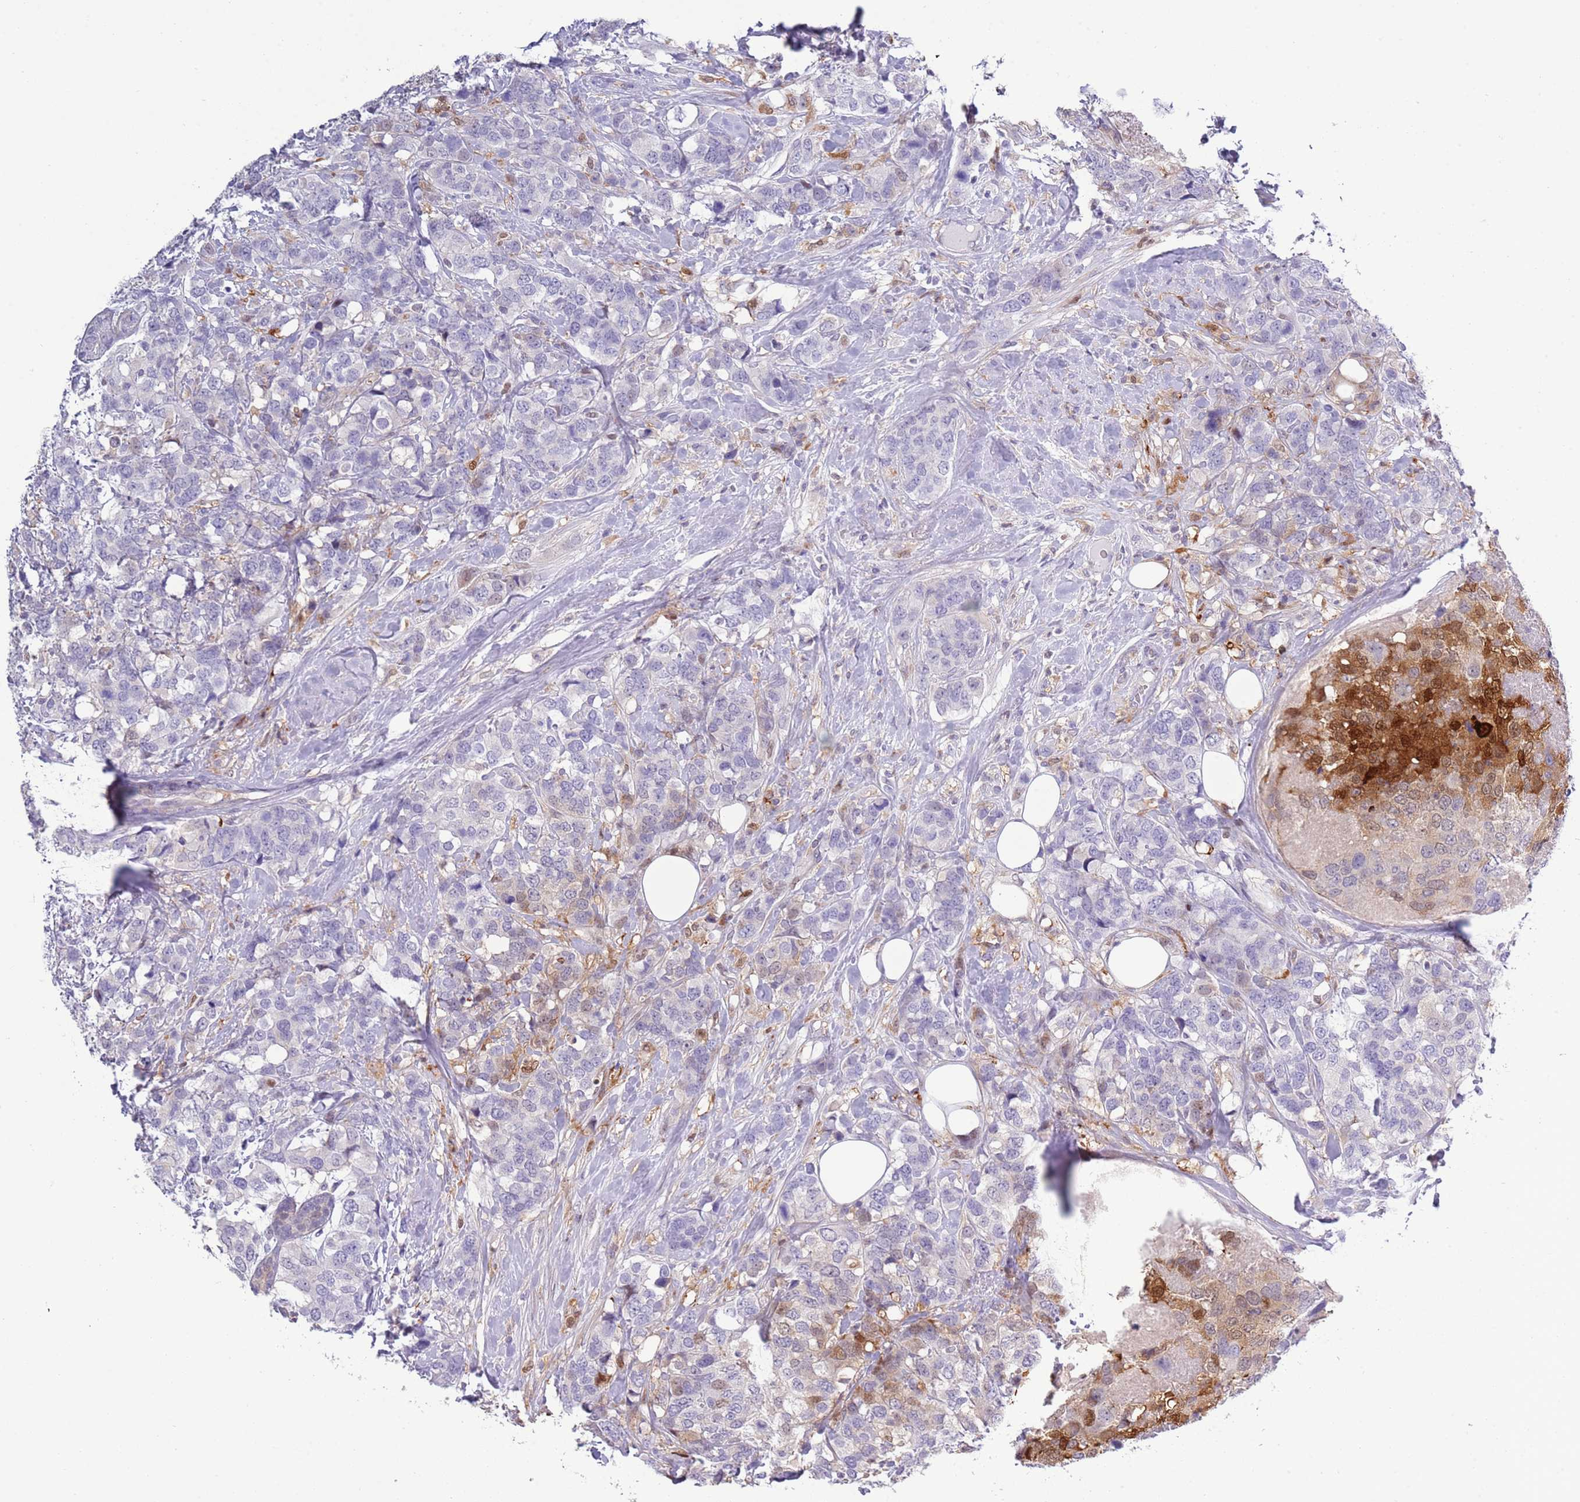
{"staining": {"intensity": "negative", "quantity": "none", "location": "none"}, "tissue": "breast cancer", "cell_type": "Tumor cells", "image_type": "cancer", "snomed": [{"axis": "morphology", "description": "Lobular carcinoma"}, {"axis": "topography", "description": "Breast"}], "caption": "Immunohistochemical staining of lobular carcinoma (breast) exhibits no significant expression in tumor cells. (DAB immunohistochemistry, high magnification).", "gene": "NBPF6", "patient": {"sex": "female", "age": 59}}